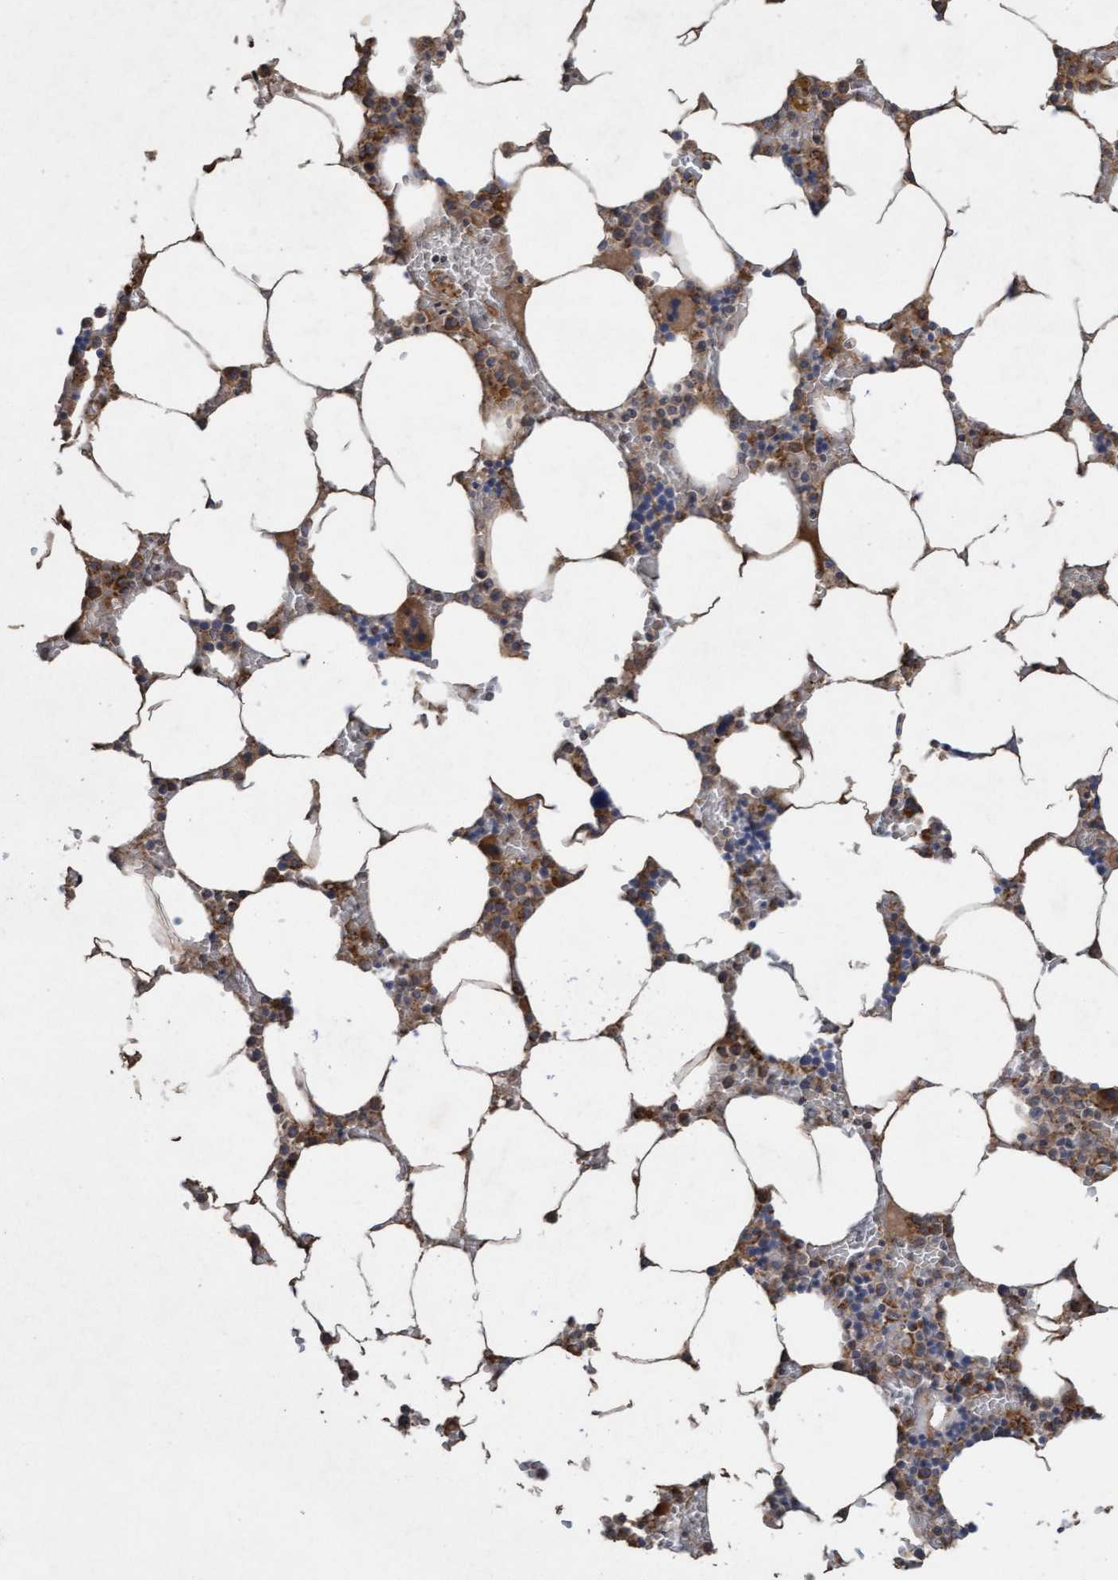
{"staining": {"intensity": "moderate", "quantity": "<25%", "location": "cytoplasmic/membranous"}, "tissue": "bone marrow", "cell_type": "Hematopoietic cells", "image_type": "normal", "snomed": [{"axis": "morphology", "description": "Normal tissue, NOS"}, {"axis": "topography", "description": "Bone marrow"}], "caption": "An IHC photomicrograph of unremarkable tissue is shown. Protein staining in brown highlights moderate cytoplasmic/membranous positivity in bone marrow within hematopoietic cells.", "gene": "ATPAF2", "patient": {"sex": "male", "age": 70}}